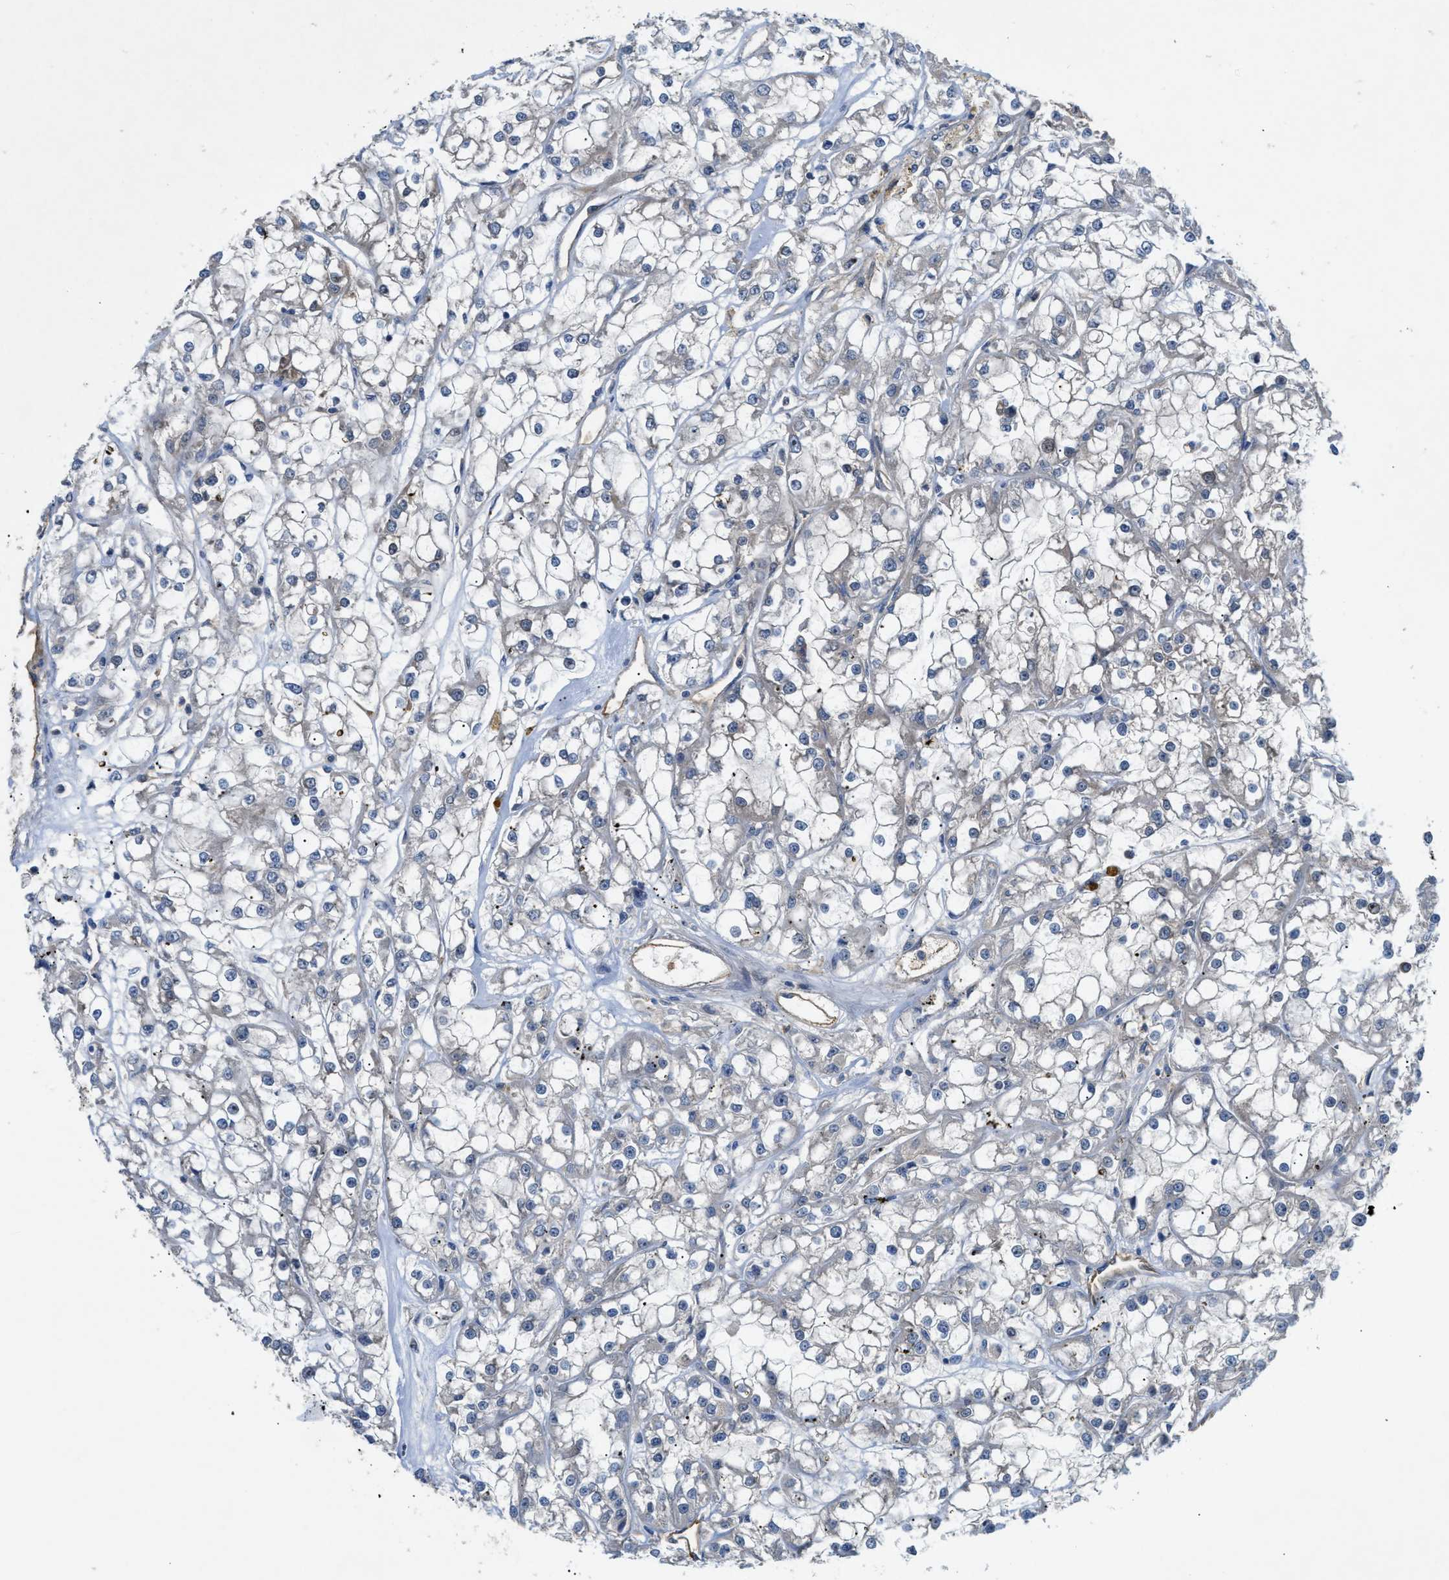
{"staining": {"intensity": "negative", "quantity": "none", "location": "none"}, "tissue": "renal cancer", "cell_type": "Tumor cells", "image_type": "cancer", "snomed": [{"axis": "morphology", "description": "Adenocarcinoma, NOS"}, {"axis": "topography", "description": "Kidney"}], "caption": "An immunohistochemistry micrograph of renal cancer is shown. There is no staining in tumor cells of renal cancer.", "gene": "TRAK2", "patient": {"sex": "female", "age": 52}}